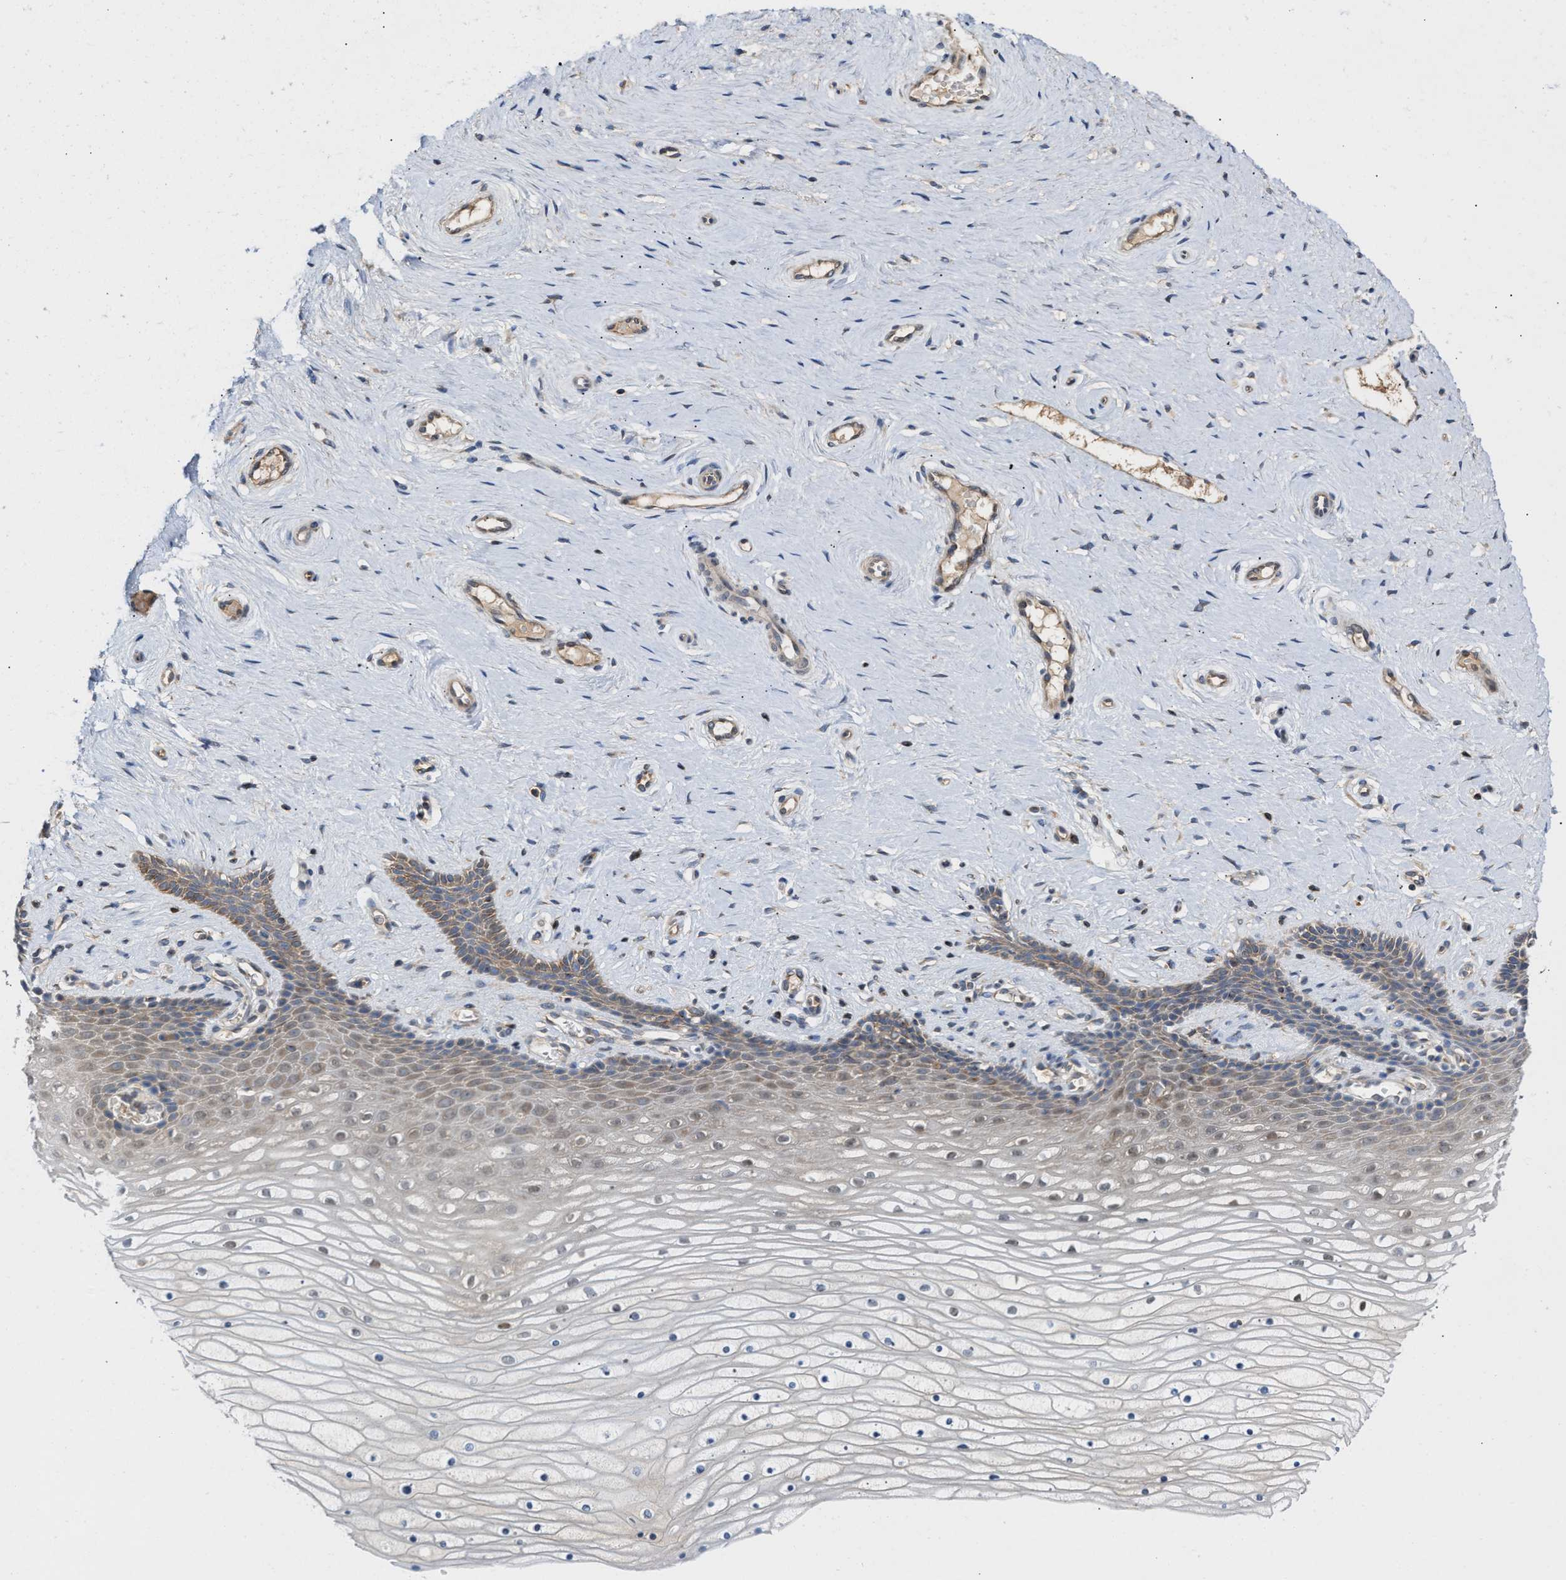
{"staining": {"intensity": "moderate", "quantity": "25%-75%", "location": "cytoplasmic/membranous"}, "tissue": "cervix", "cell_type": "Squamous epithelial cells", "image_type": "normal", "snomed": [{"axis": "morphology", "description": "Normal tissue, NOS"}, {"axis": "topography", "description": "Cervix"}], "caption": "IHC staining of benign cervix, which demonstrates medium levels of moderate cytoplasmic/membranous staining in about 25%-75% of squamous epithelial cells indicating moderate cytoplasmic/membranous protein staining. The staining was performed using DAB (brown) for protein detection and nuclei were counterstained in hematoxylin (blue).", "gene": "BBLN", "patient": {"sex": "female", "age": 39}}